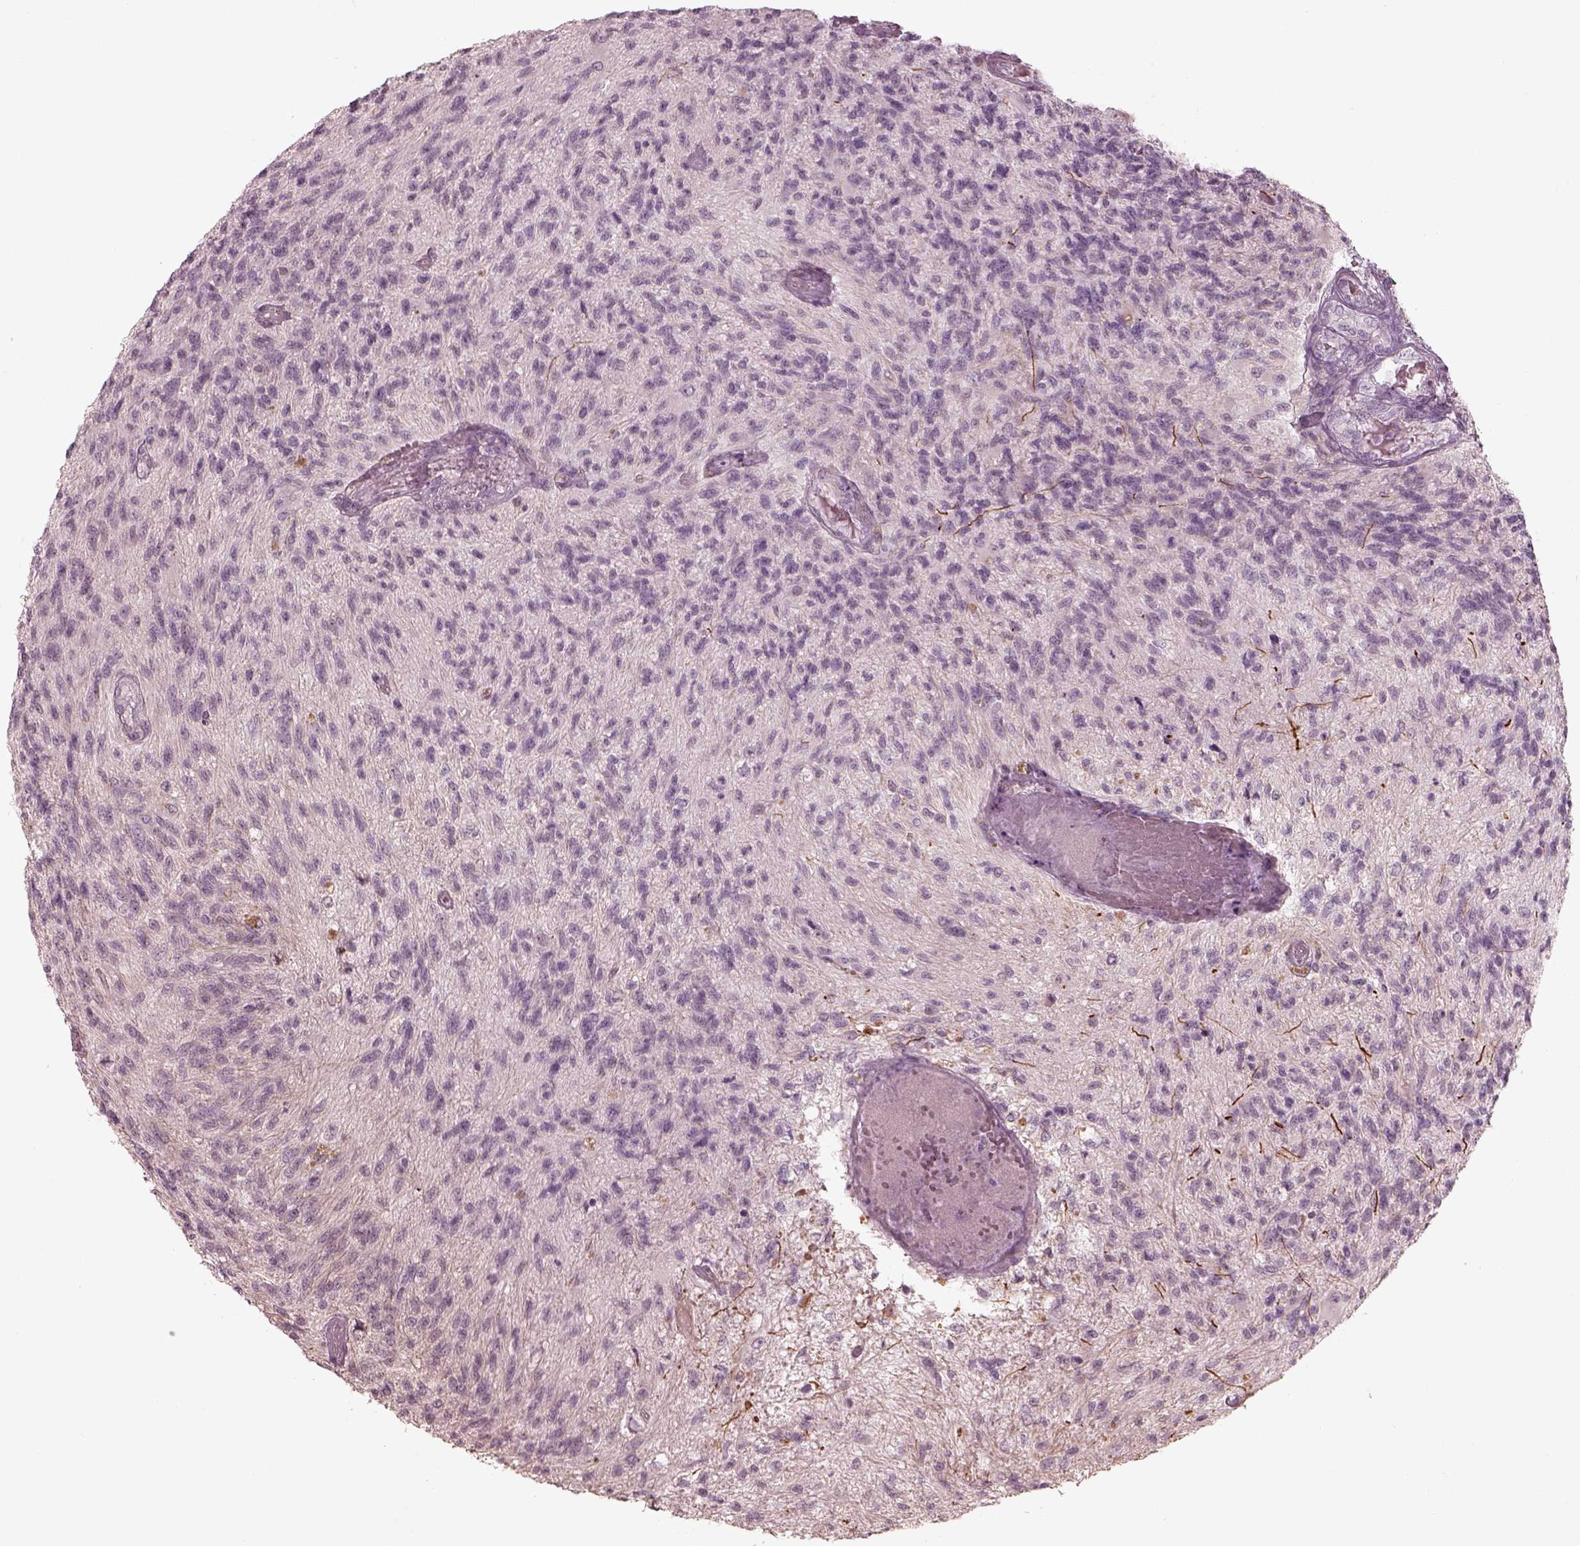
{"staining": {"intensity": "negative", "quantity": "none", "location": "none"}, "tissue": "glioma", "cell_type": "Tumor cells", "image_type": "cancer", "snomed": [{"axis": "morphology", "description": "Glioma, malignant, High grade"}, {"axis": "topography", "description": "Brain"}], "caption": "Micrograph shows no protein staining in tumor cells of malignant high-grade glioma tissue.", "gene": "ADRB3", "patient": {"sex": "male", "age": 56}}